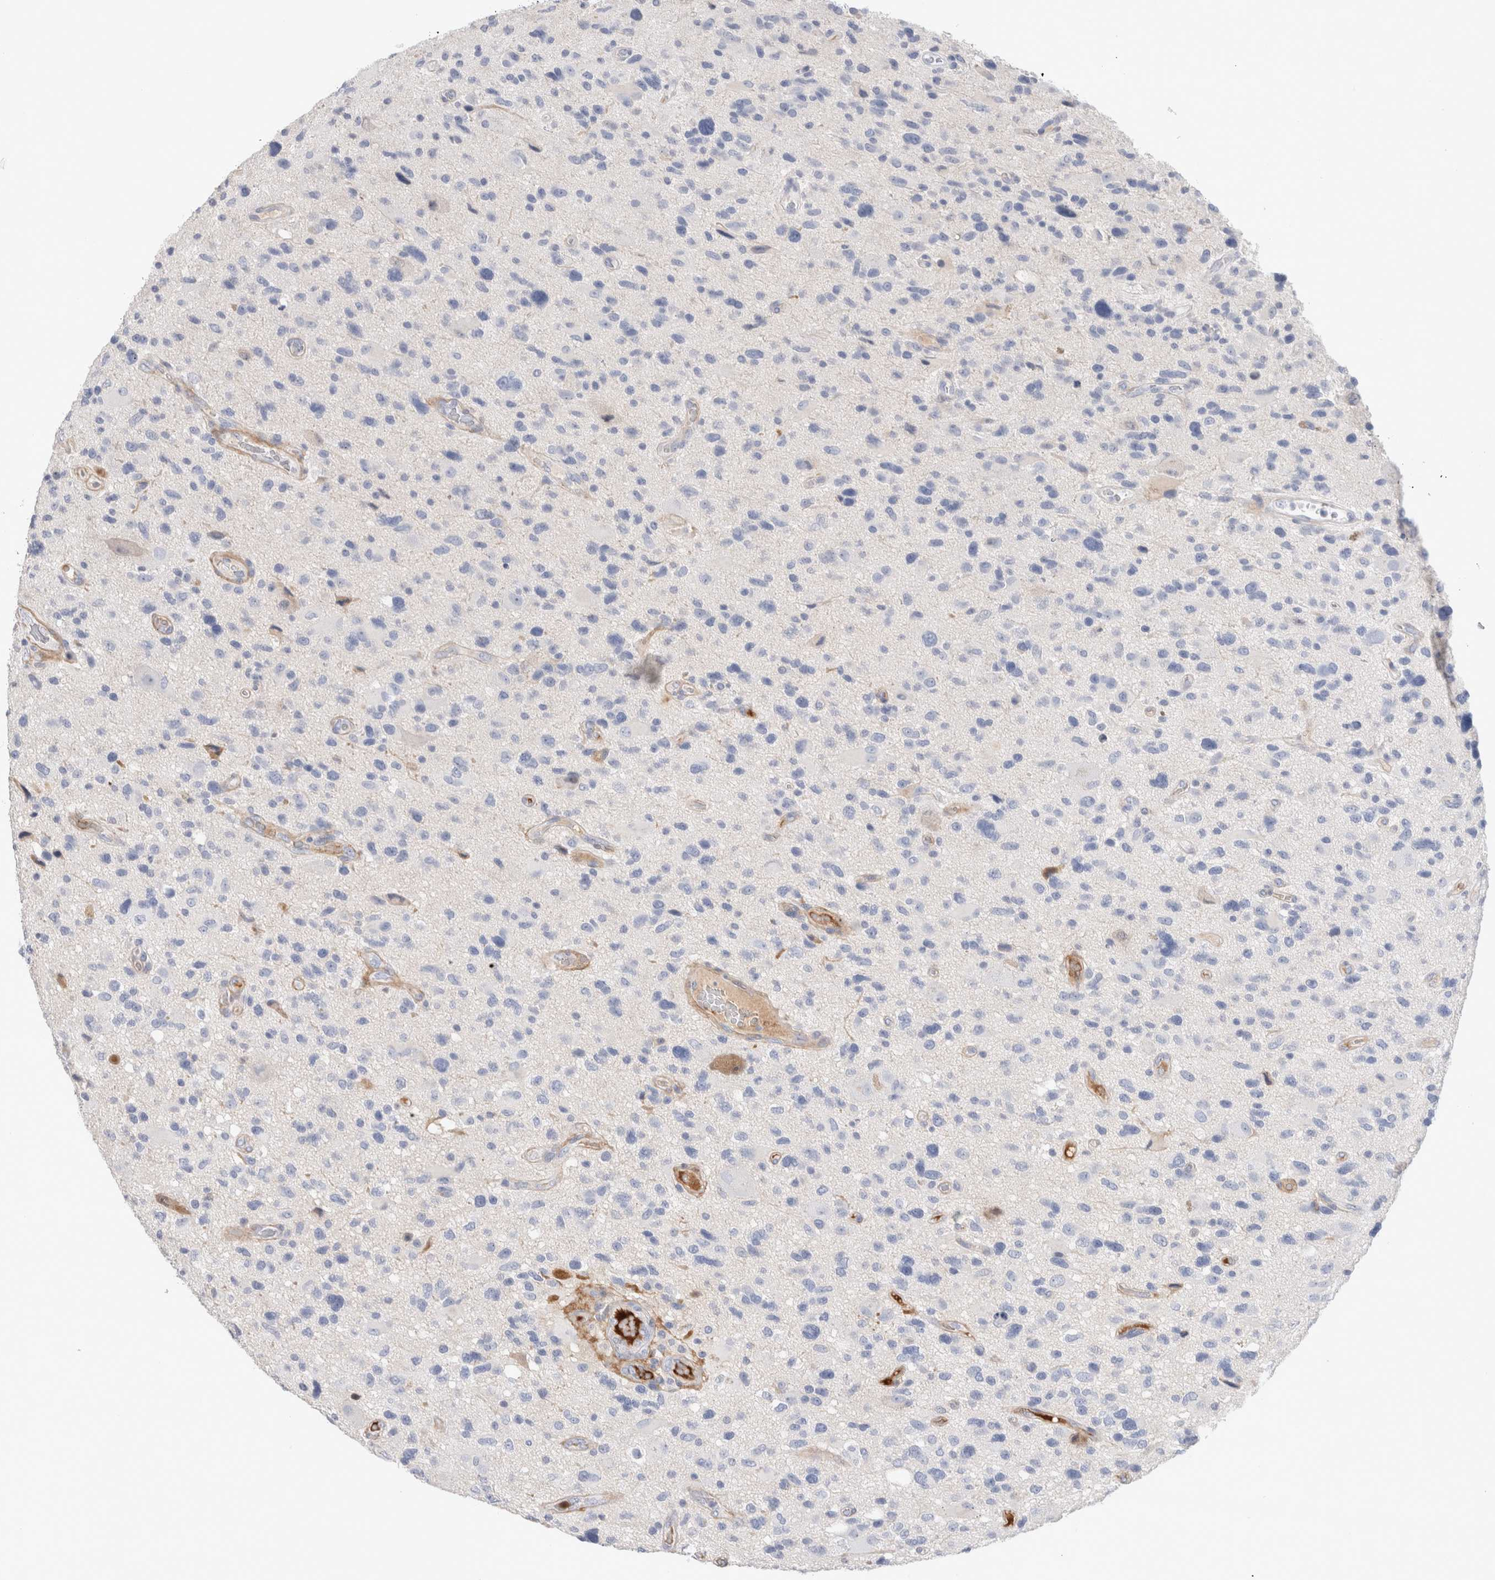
{"staining": {"intensity": "negative", "quantity": "none", "location": "none"}, "tissue": "glioma", "cell_type": "Tumor cells", "image_type": "cancer", "snomed": [{"axis": "morphology", "description": "Glioma, malignant, High grade"}, {"axis": "topography", "description": "Brain"}], "caption": "A high-resolution image shows IHC staining of malignant glioma (high-grade), which shows no significant positivity in tumor cells. (IHC, brightfield microscopy, high magnification).", "gene": "ECHDC2", "patient": {"sex": "male", "age": 33}}